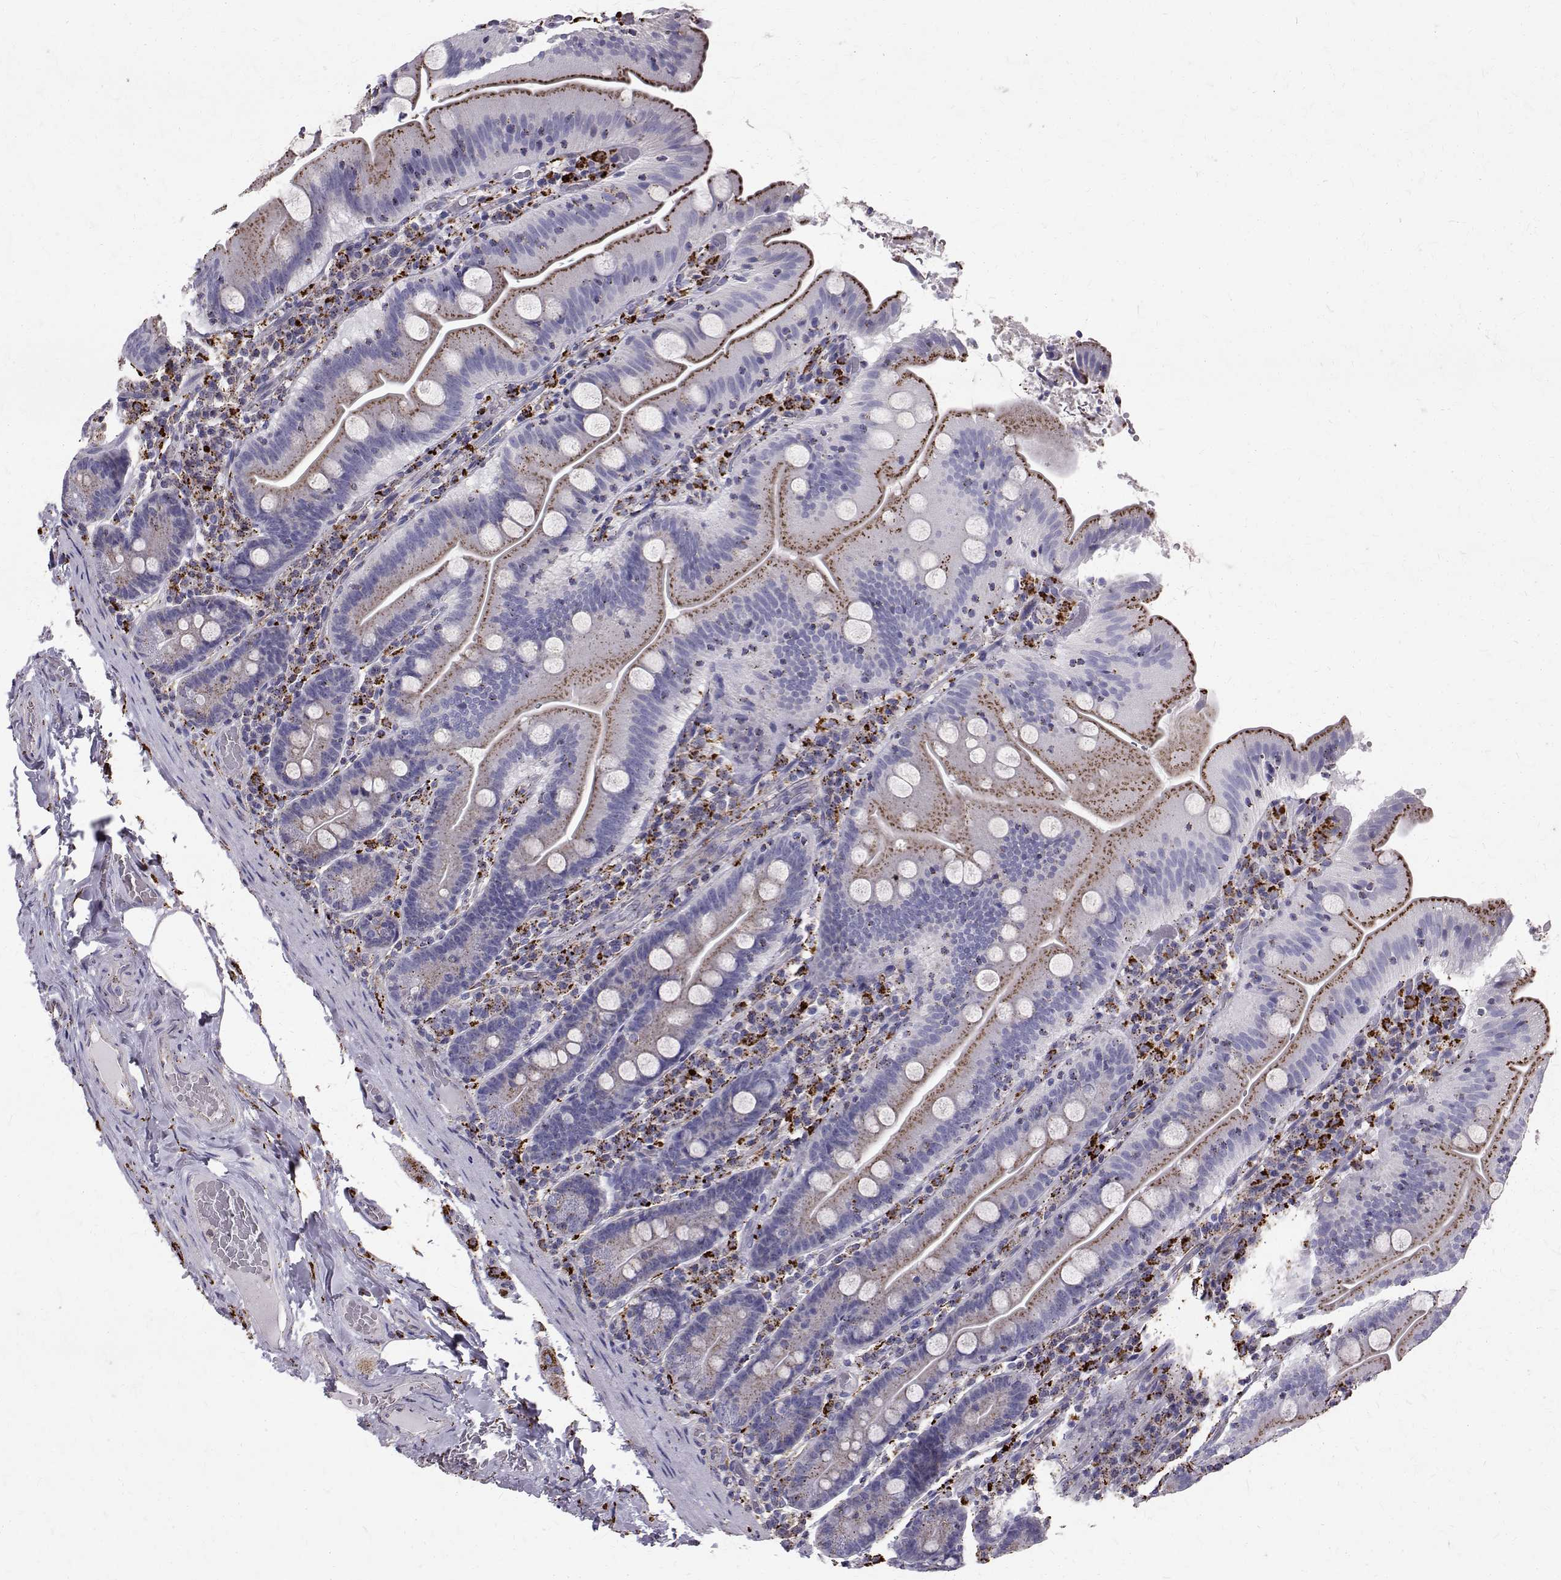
{"staining": {"intensity": "moderate", "quantity": "25%-75%", "location": "cytoplasmic/membranous"}, "tissue": "small intestine", "cell_type": "Glandular cells", "image_type": "normal", "snomed": [{"axis": "morphology", "description": "Normal tissue, NOS"}, {"axis": "topography", "description": "Small intestine"}], "caption": "Human small intestine stained with a brown dye exhibits moderate cytoplasmic/membranous positive positivity in about 25%-75% of glandular cells.", "gene": "TPP1", "patient": {"sex": "male", "age": 37}}